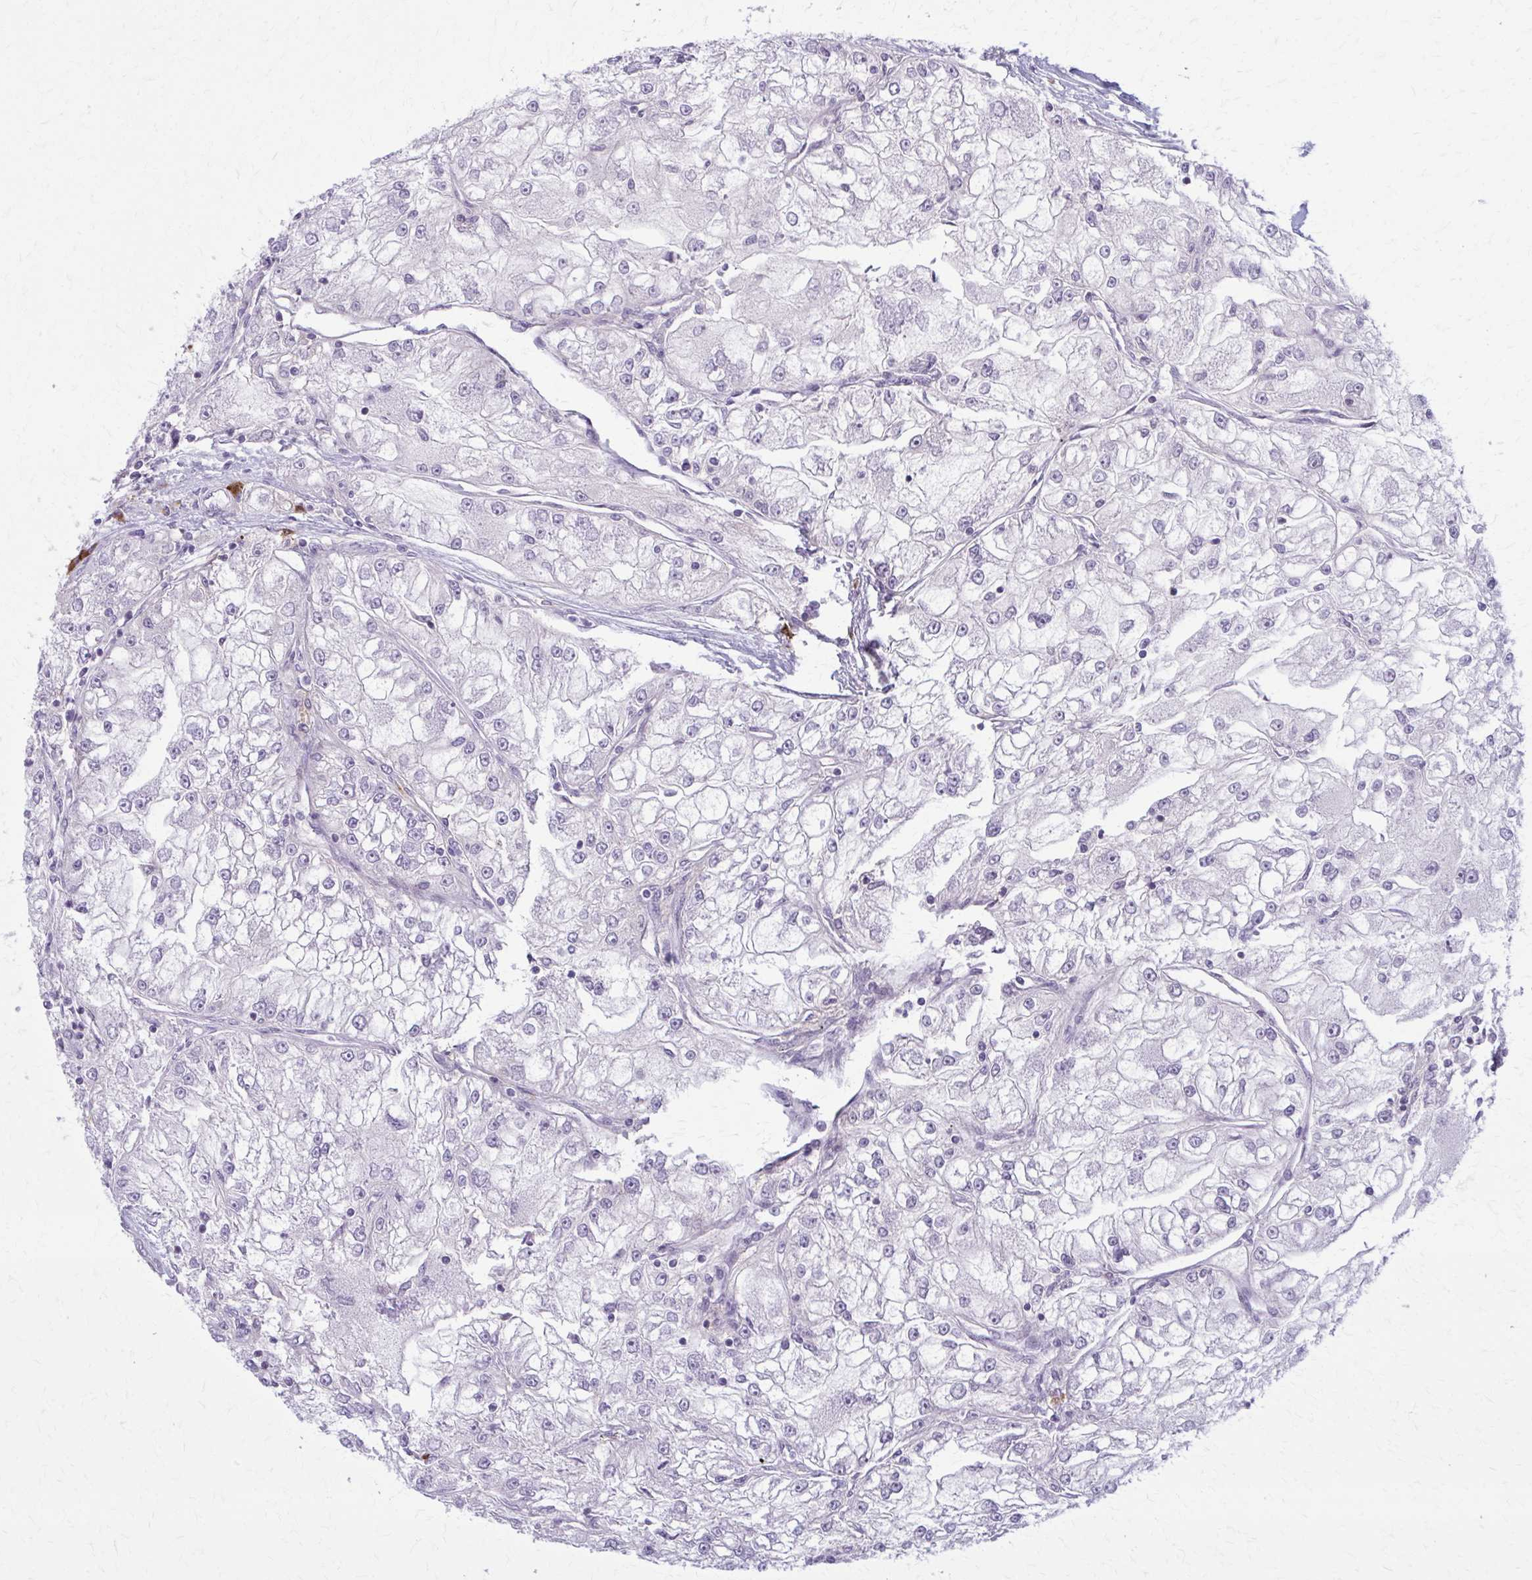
{"staining": {"intensity": "negative", "quantity": "none", "location": "none"}, "tissue": "renal cancer", "cell_type": "Tumor cells", "image_type": "cancer", "snomed": [{"axis": "morphology", "description": "Adenocarcinoma, NOS"}, {"axis": "topography", "description": "Kidney"}], "caption": "Tumor cells are negative for protein expression in human renal cancer (adenocarcinoma).", "gene": "CD38", "patient": {"sex": "female", "age": 72}}